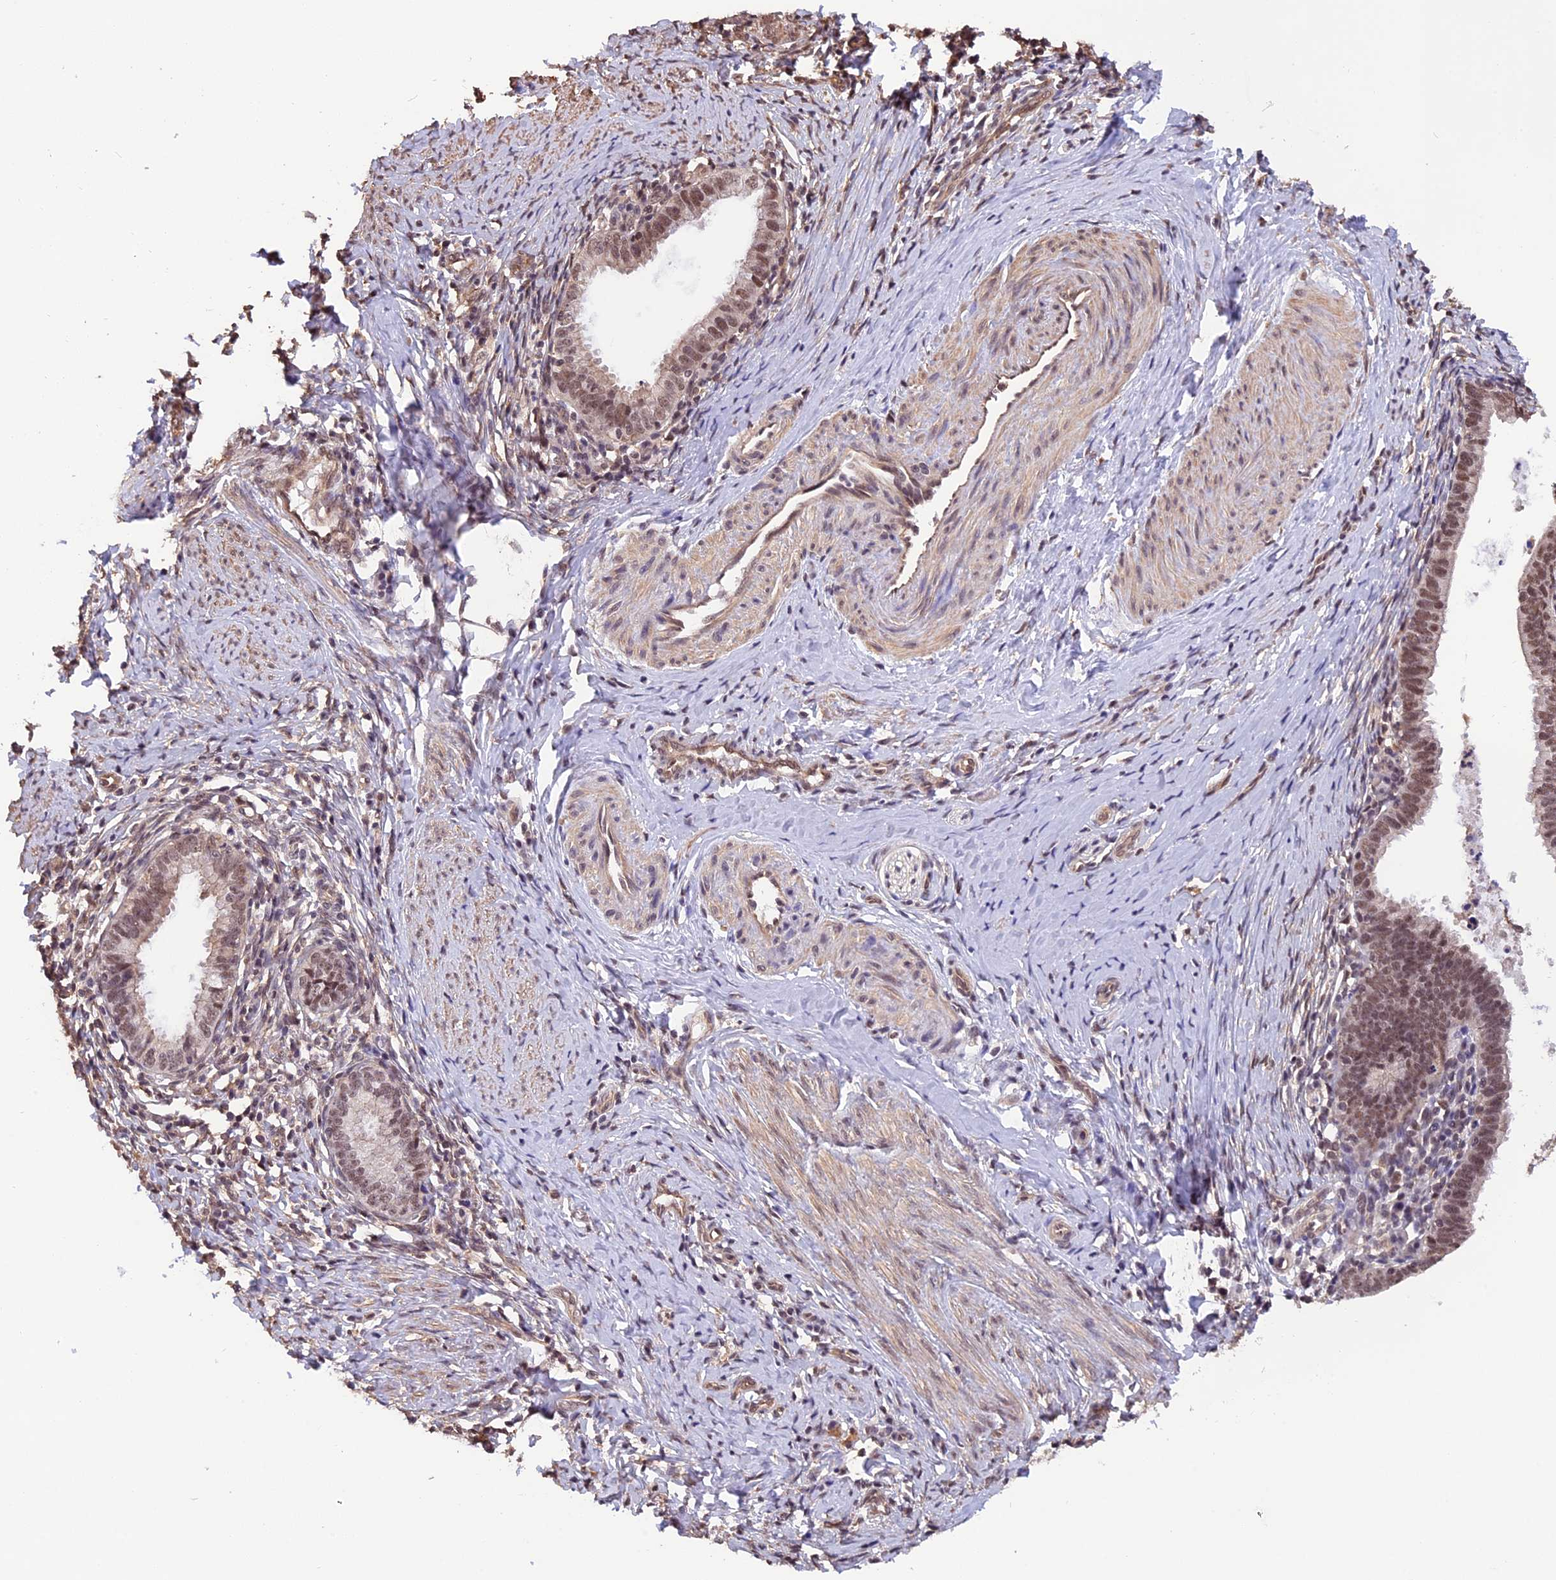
{"staining": {"intensity": "moderate", "quantity": ">75%", "location": "nuclear"}, "tissue": "cervical cancer", "cell_type": "Tumor cells", "image_type": "cancer", "snomed": [{"axis": "morphology", "description": "Adenocarcinoma, NOS"}, {"axis": "topography", "description": "Cervix"}], "caption": "Moderate nuclear protein positivity is appreciated in approximately >75% of tumor cells in cervical cancer (adenocarcinoma). The protein is shown in brown color, while the nuclei are stained blue.", "gene": "ZC3H4", "patient": {"sex": "female", "age": 36}}